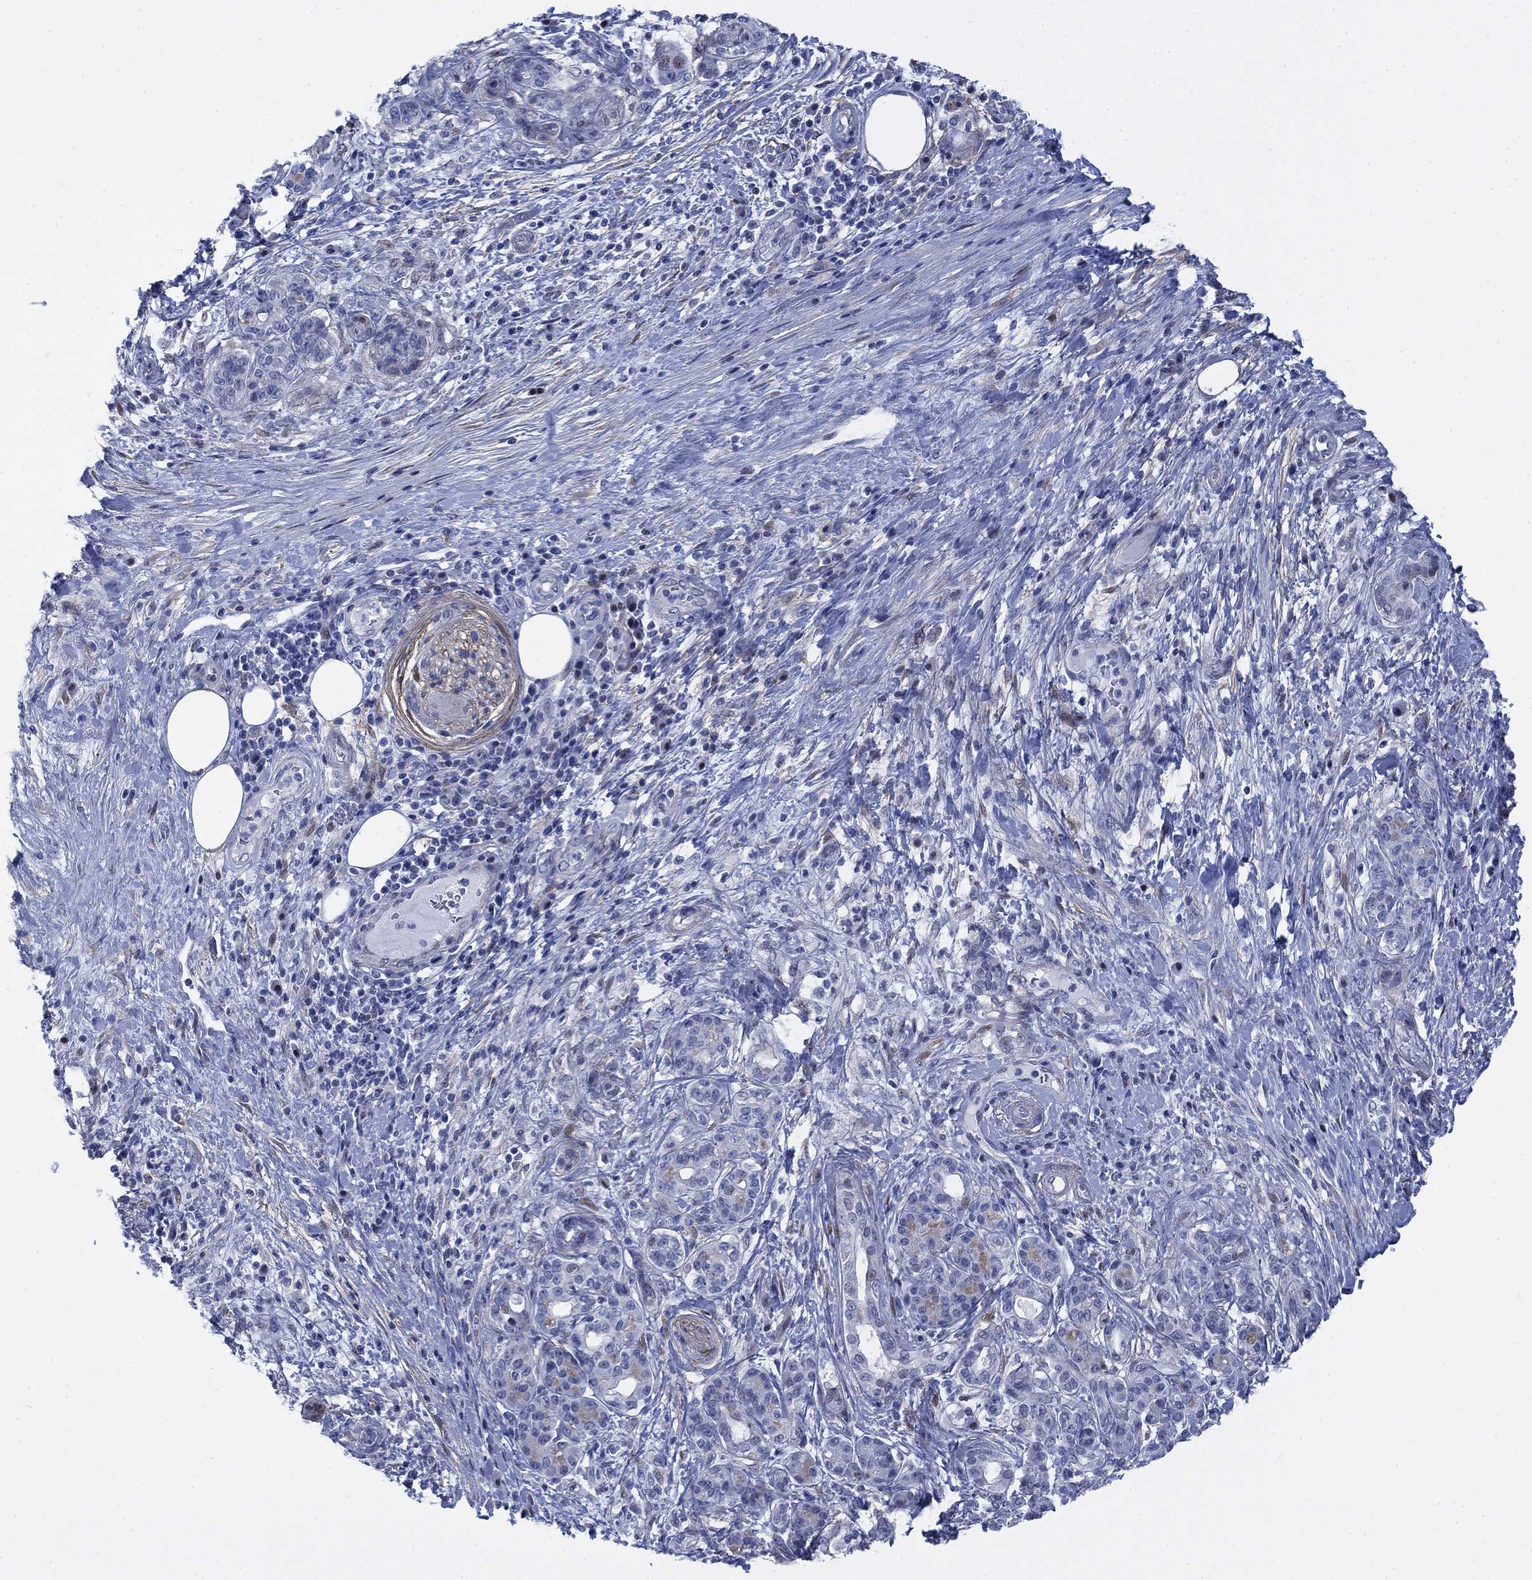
{"staining": {"intensity": "negative", "quantity": "none", "location": "none"}, "tissue": "pancreatic cancer", "cell_type": "Tumor cells", "image_type": "cancer", "snomed": [{"axis": "morphology", "description": "Adenocarcinoma, NOS"}, {"axis": "topography", "description": "Pancreas"}], "caption": "Immunohistochemistry image of neoplastic tissue: human pancreatic adenocarcinoma stained with DAB exhibits no significant protein expression in tumor cells.", "gene": "MYO3A", "patient": {"sex": "female", "age": 73}}